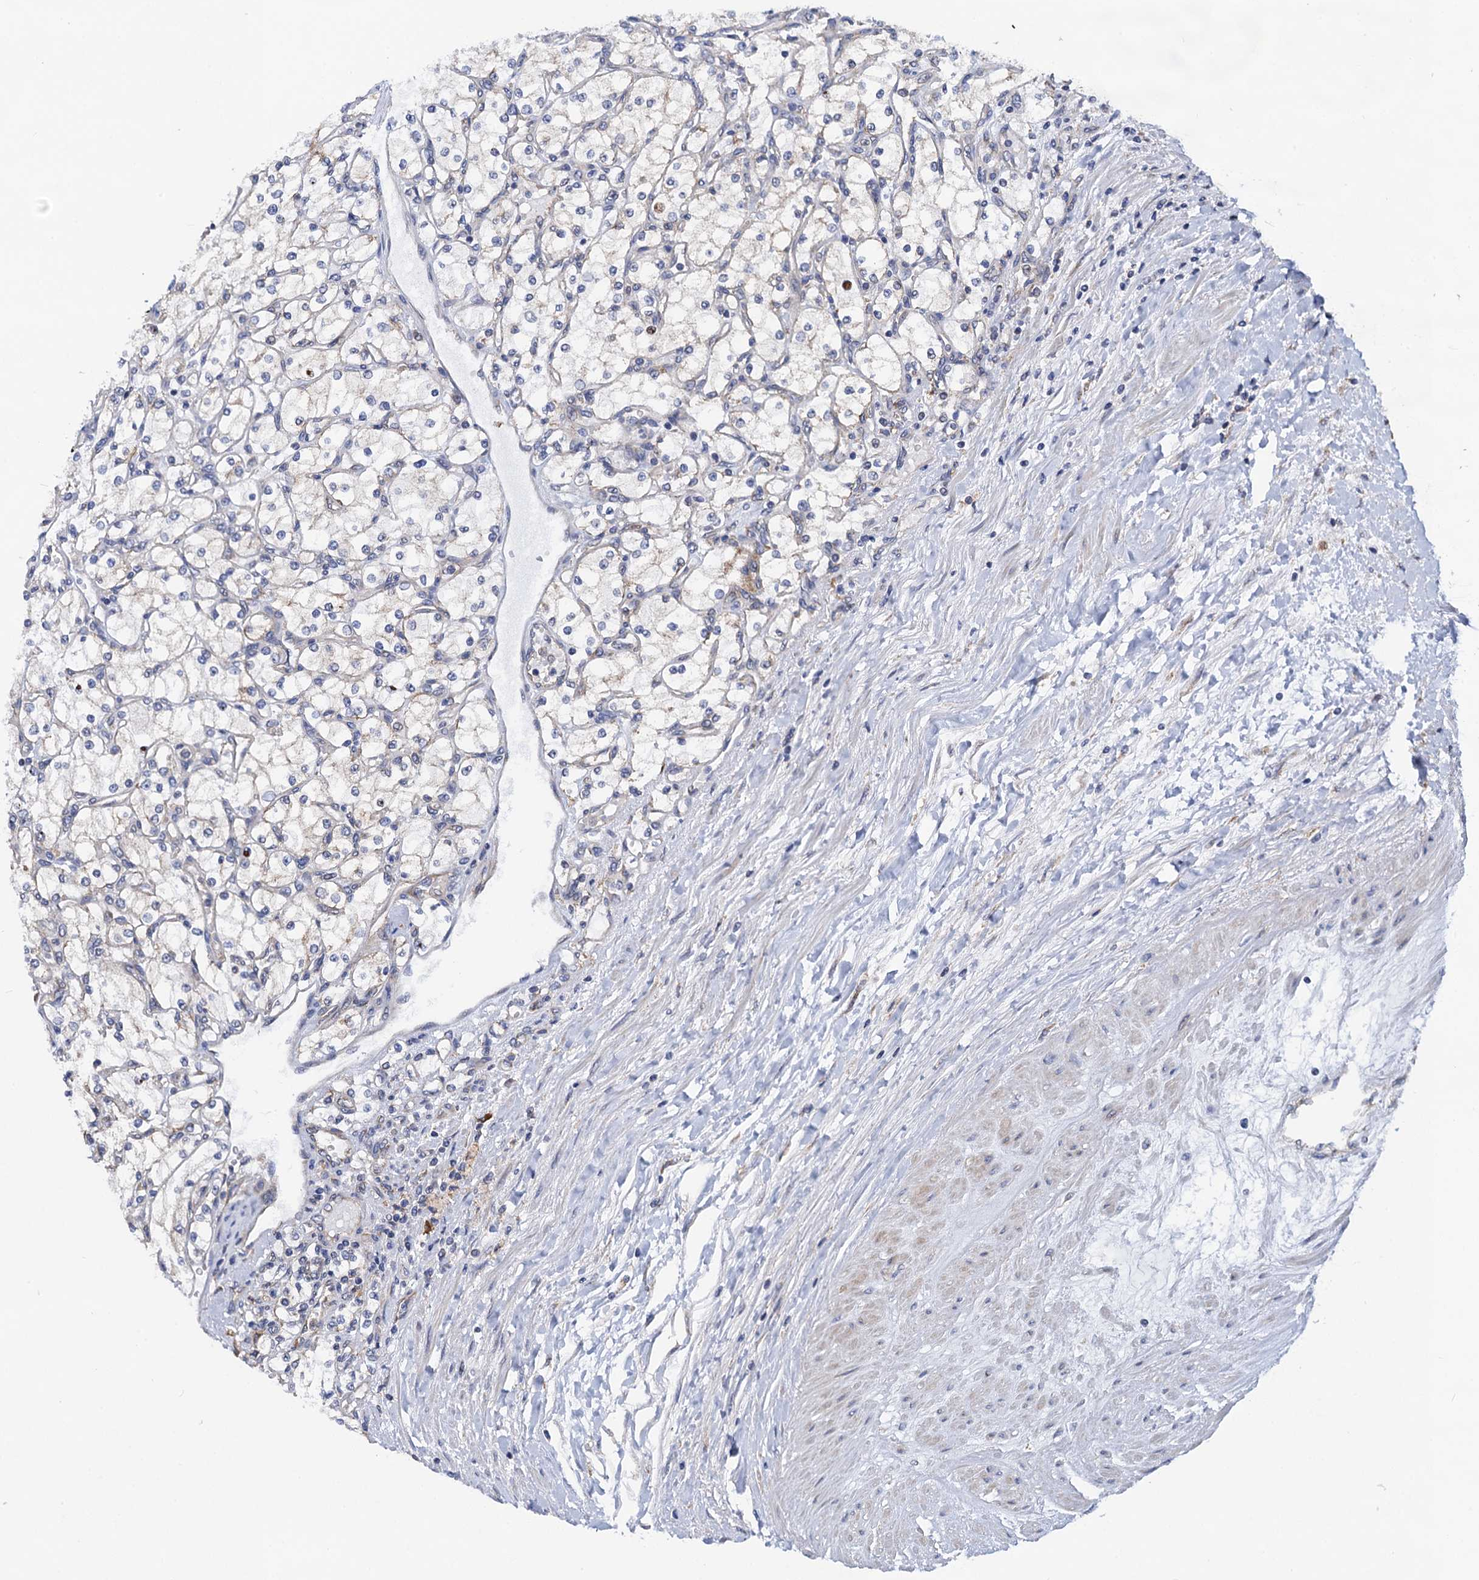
{"staining": {"intensity": "negative", "quantity": "none", "location": "none"}, "tissue": "renal cancer", "cell_type": "Tumor cells", "image_type": "cancer", "snomed": [{"axis": "morphology", "description": "Adenocarcinoma, NOS"}, {"axis": "topography", "description": "Kidney"}], "caption": "Immunohistochemistry (IHC) of renal cancer exhibits no staining in tumor cells.", "gene": "PGLS", "patient": {"sex": "male", "age": 80}}